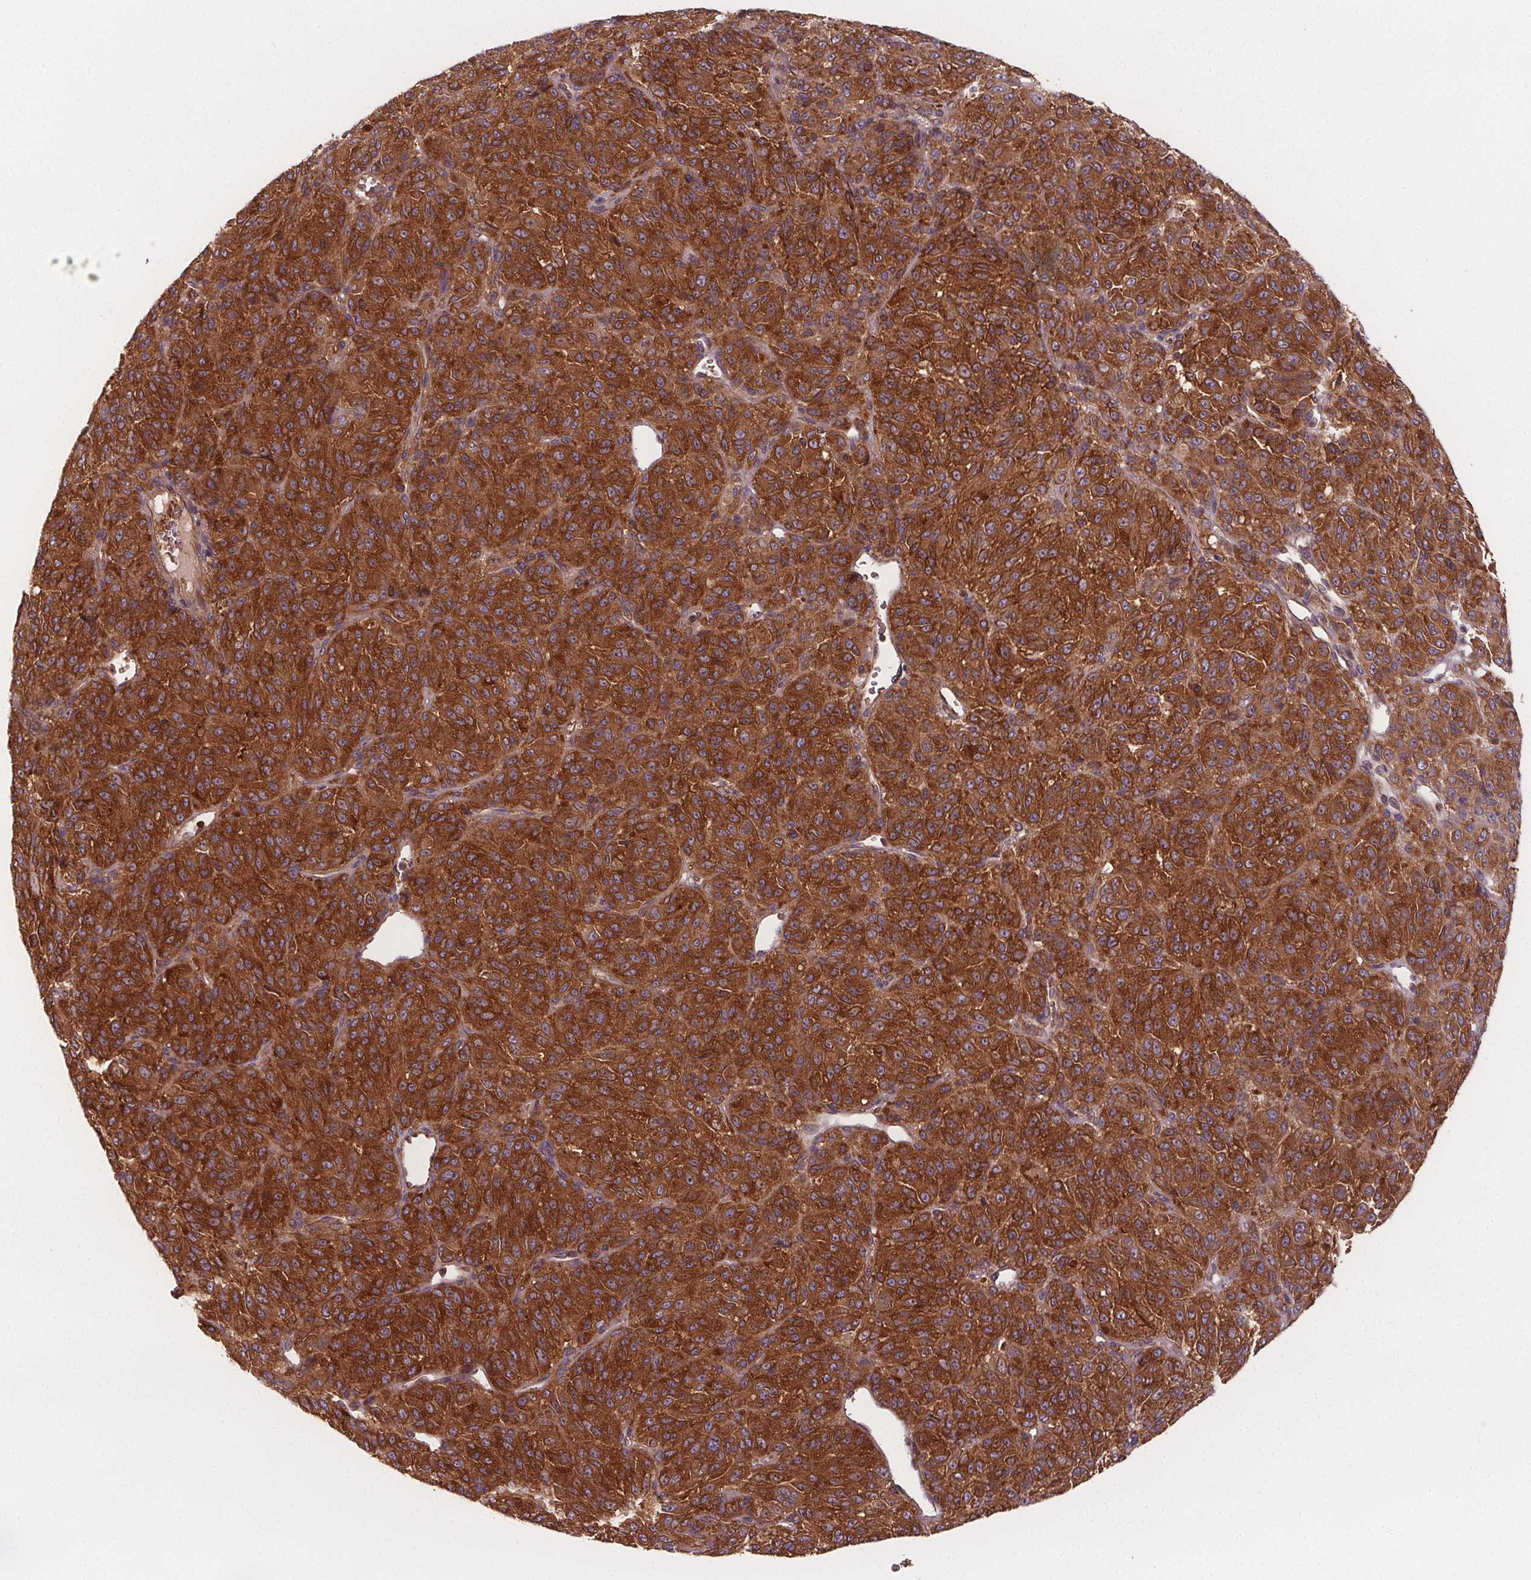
{"staining": {"intensity": "strong", "quantity": ">75%", "location": "cytoplasmic/membranous"}, "tissue": "melanoma", "cell_type": "Tumor cells", "image_type": "cancer", "snomed": [{"axis": "morphology", "description": "Malignant melanoma, Metastatic site"}, {"axis": "topography", "description": "Brain"}], "caption": "Protein staining by immunohistochemistry demonstrates strong cytoplasmic/membranous expression in about >75% of tumor cells in malignant melanoma (metastatic site).", "gene": "EIF3D", "patient": {"sex": "female", "age": 56}}